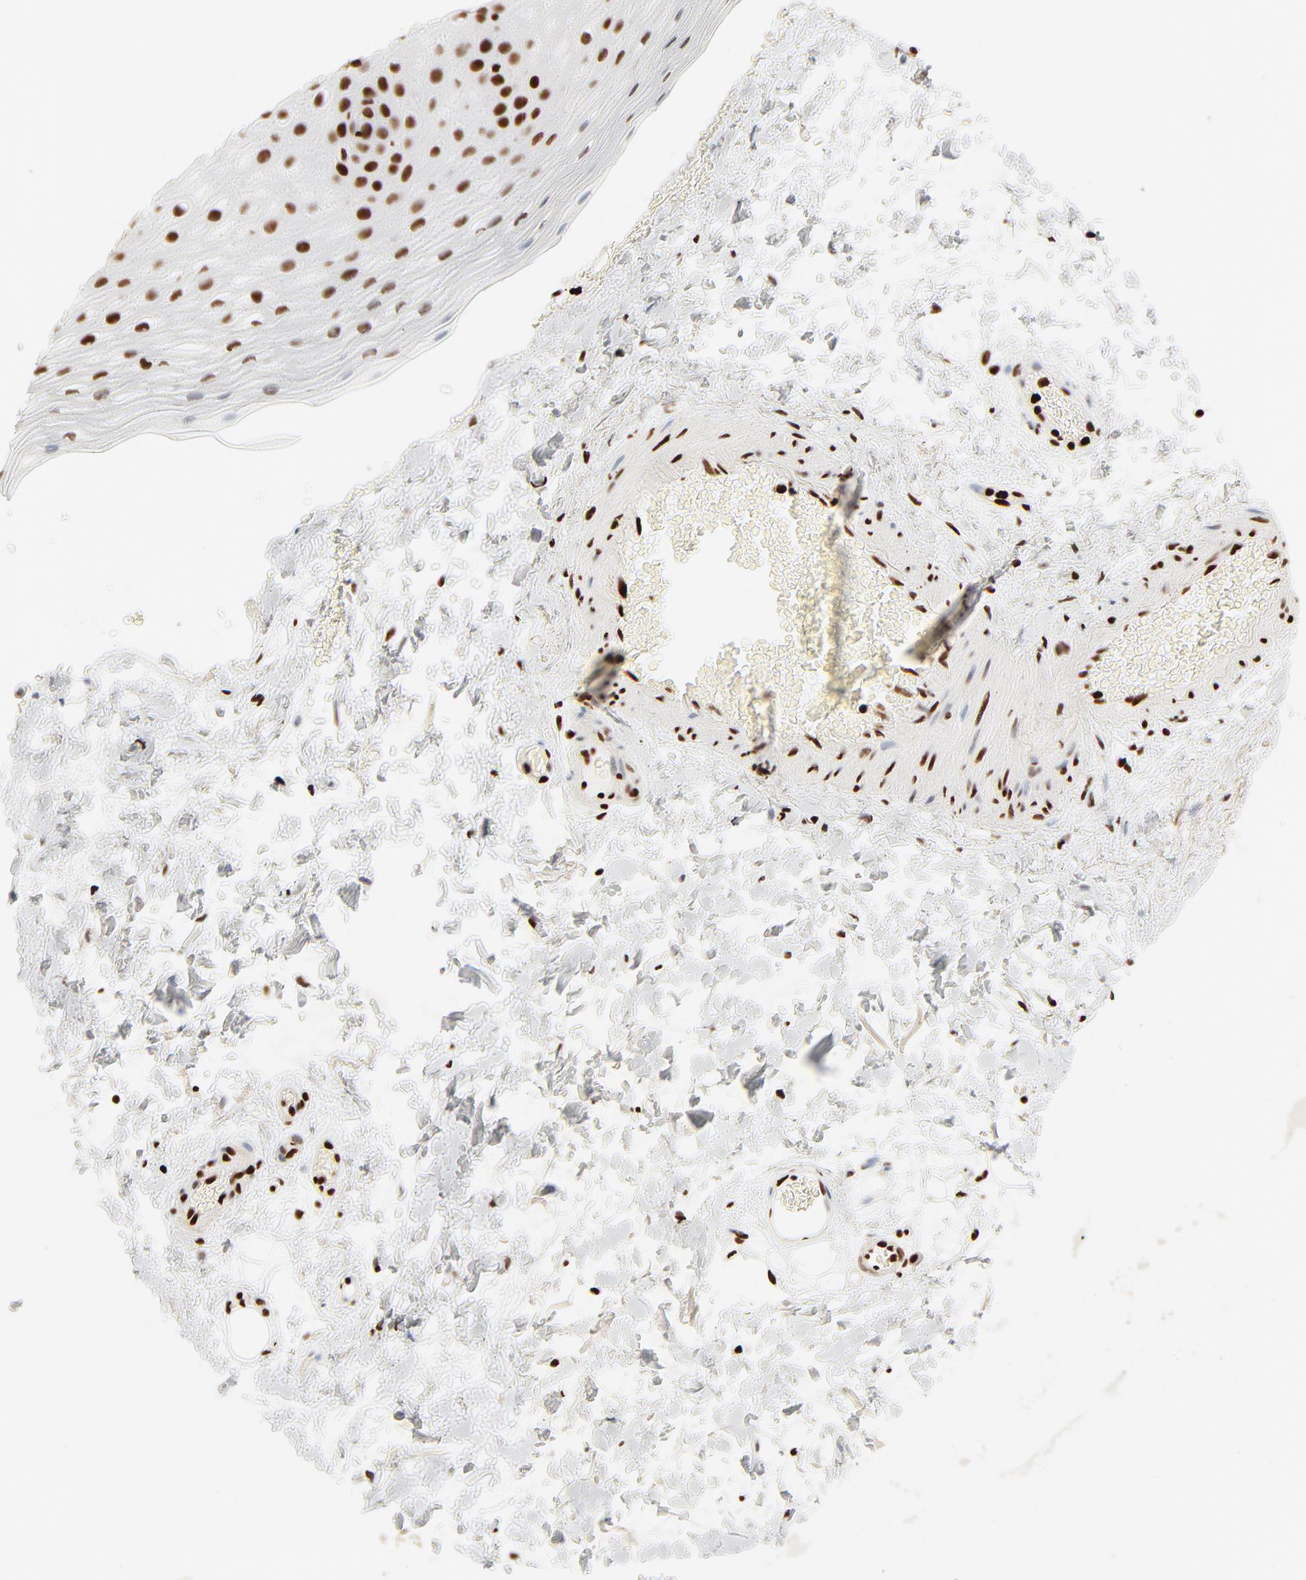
{"staining": {"intensity": "strong", "quantity": ">75%", "location": "nuclear"}, "tissue": "esophagus", "cell_type": "Squamous epithelial cells", "image_type": "normal", "snomed": [{"axis": "morphology", "description": "Normal tissue, NOS"}, {"axis": "topography", "description": "Esophagus"}], "caption": "This image shows normal esophagus stained with IHC to label a protein in brown. The nuclear of squamous epithelial cells show strong positivity for the protein. Nuclei are counter-stained blue.", "gene": "HMGB1", "patient": {"sex": "female", "age": 70}}